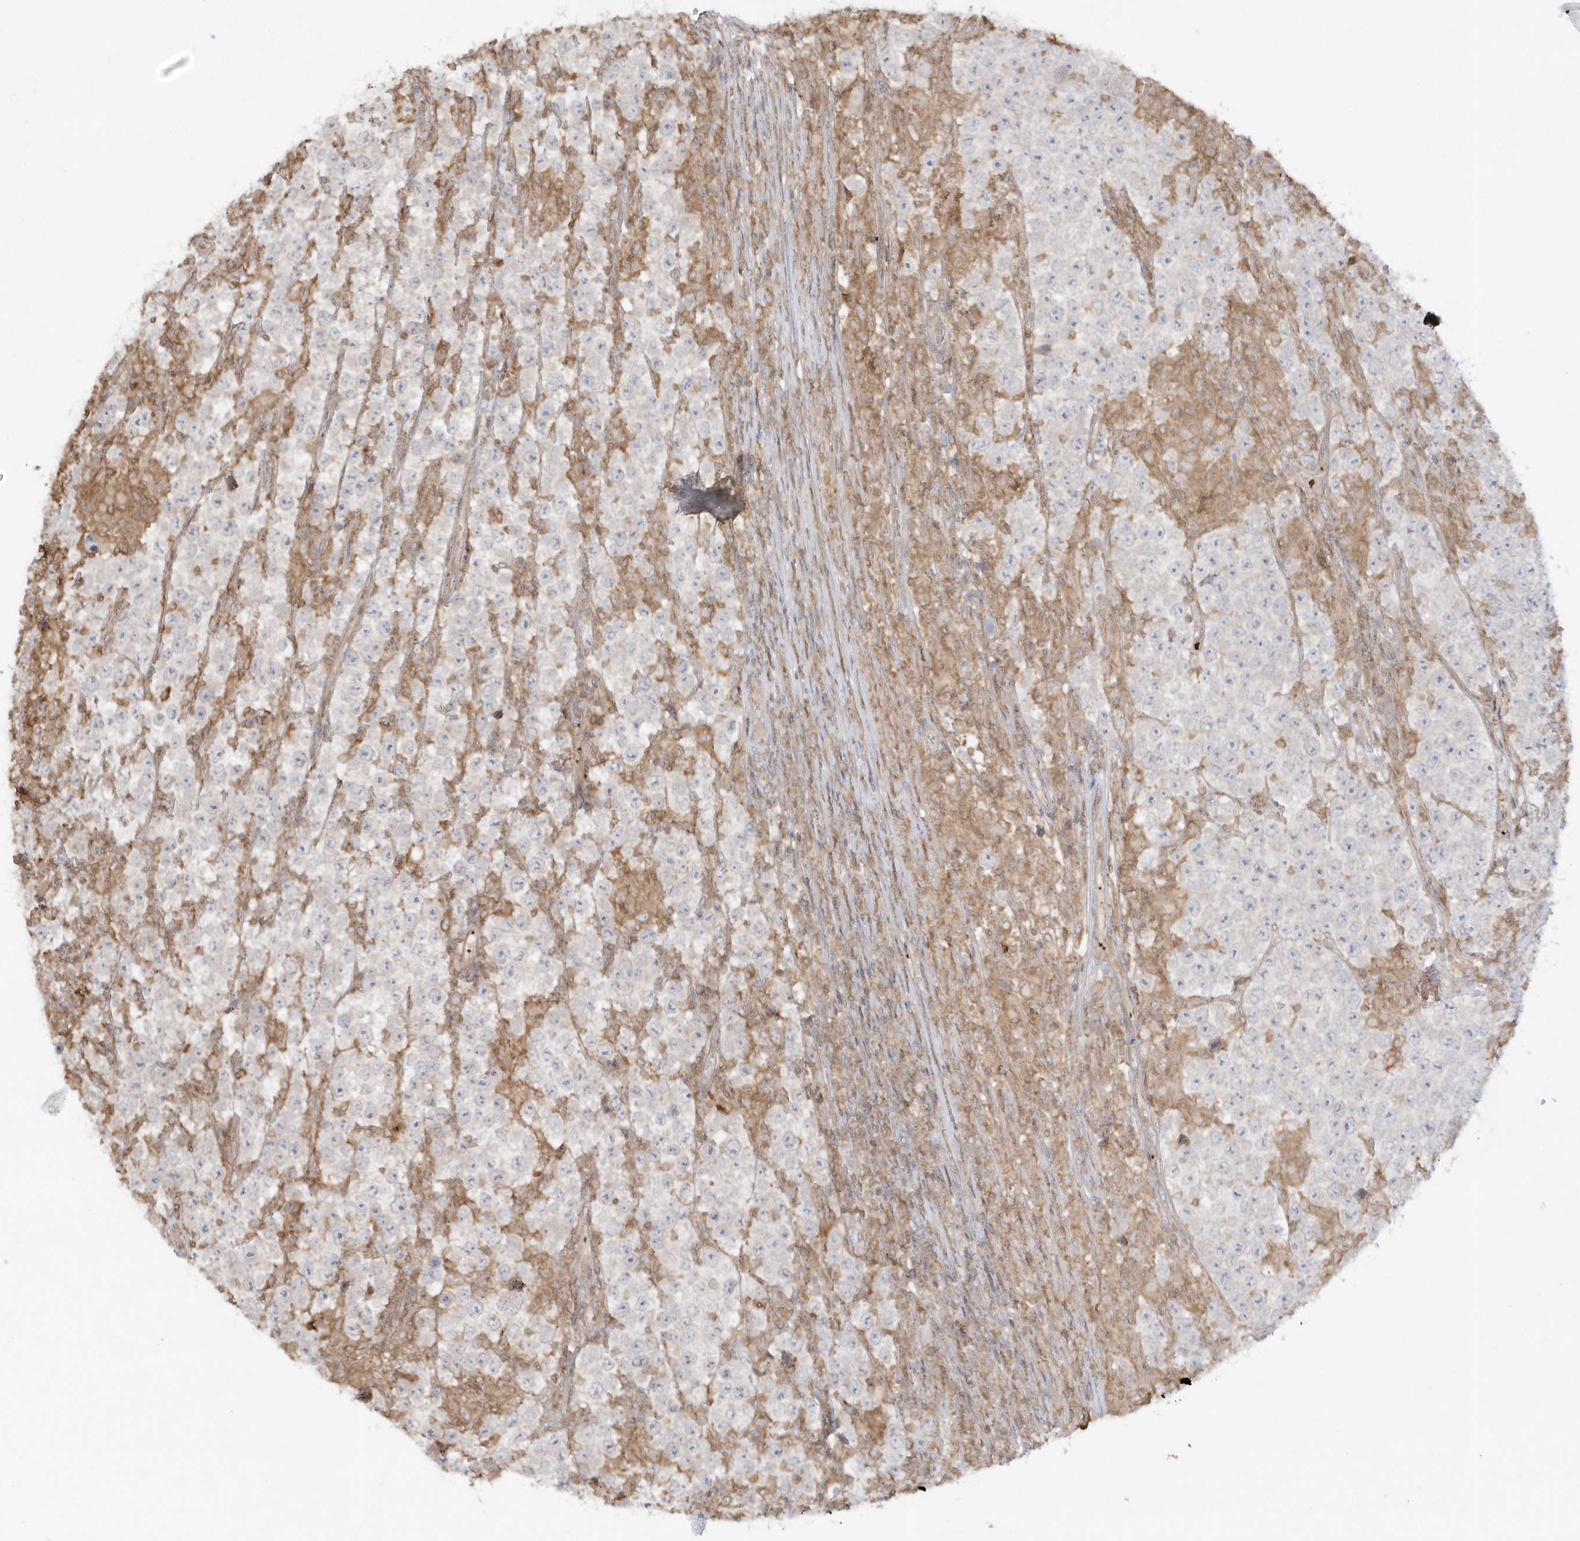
{"staining": {"intensity": "negative", "quantity": "none", "location": "none"}, "tissue": "testis cancer", "cell_type": "Tumor cells", "image_type": "cancer", "snomed": [{"axis": "morphology", "description": "Normal tissue, NOS"}, {"axis": "morphology", "description": "Urothelial carcinoma, High grade"}, {"axis": "morphology", "description": "Seminoma, NOS"}, {"axis": "morphology", "description": "Carcinoma, Embryonal, NOS"}, {"axis": "topography", "description": "Urinary bladder"}, {"axis": "topography", "description": "Testis"}], "caption": "Tumor cells are negative for brown protein staining in testis cancer.", "gene": "BSN", "patient": {"sex": "male", "age": 41}}